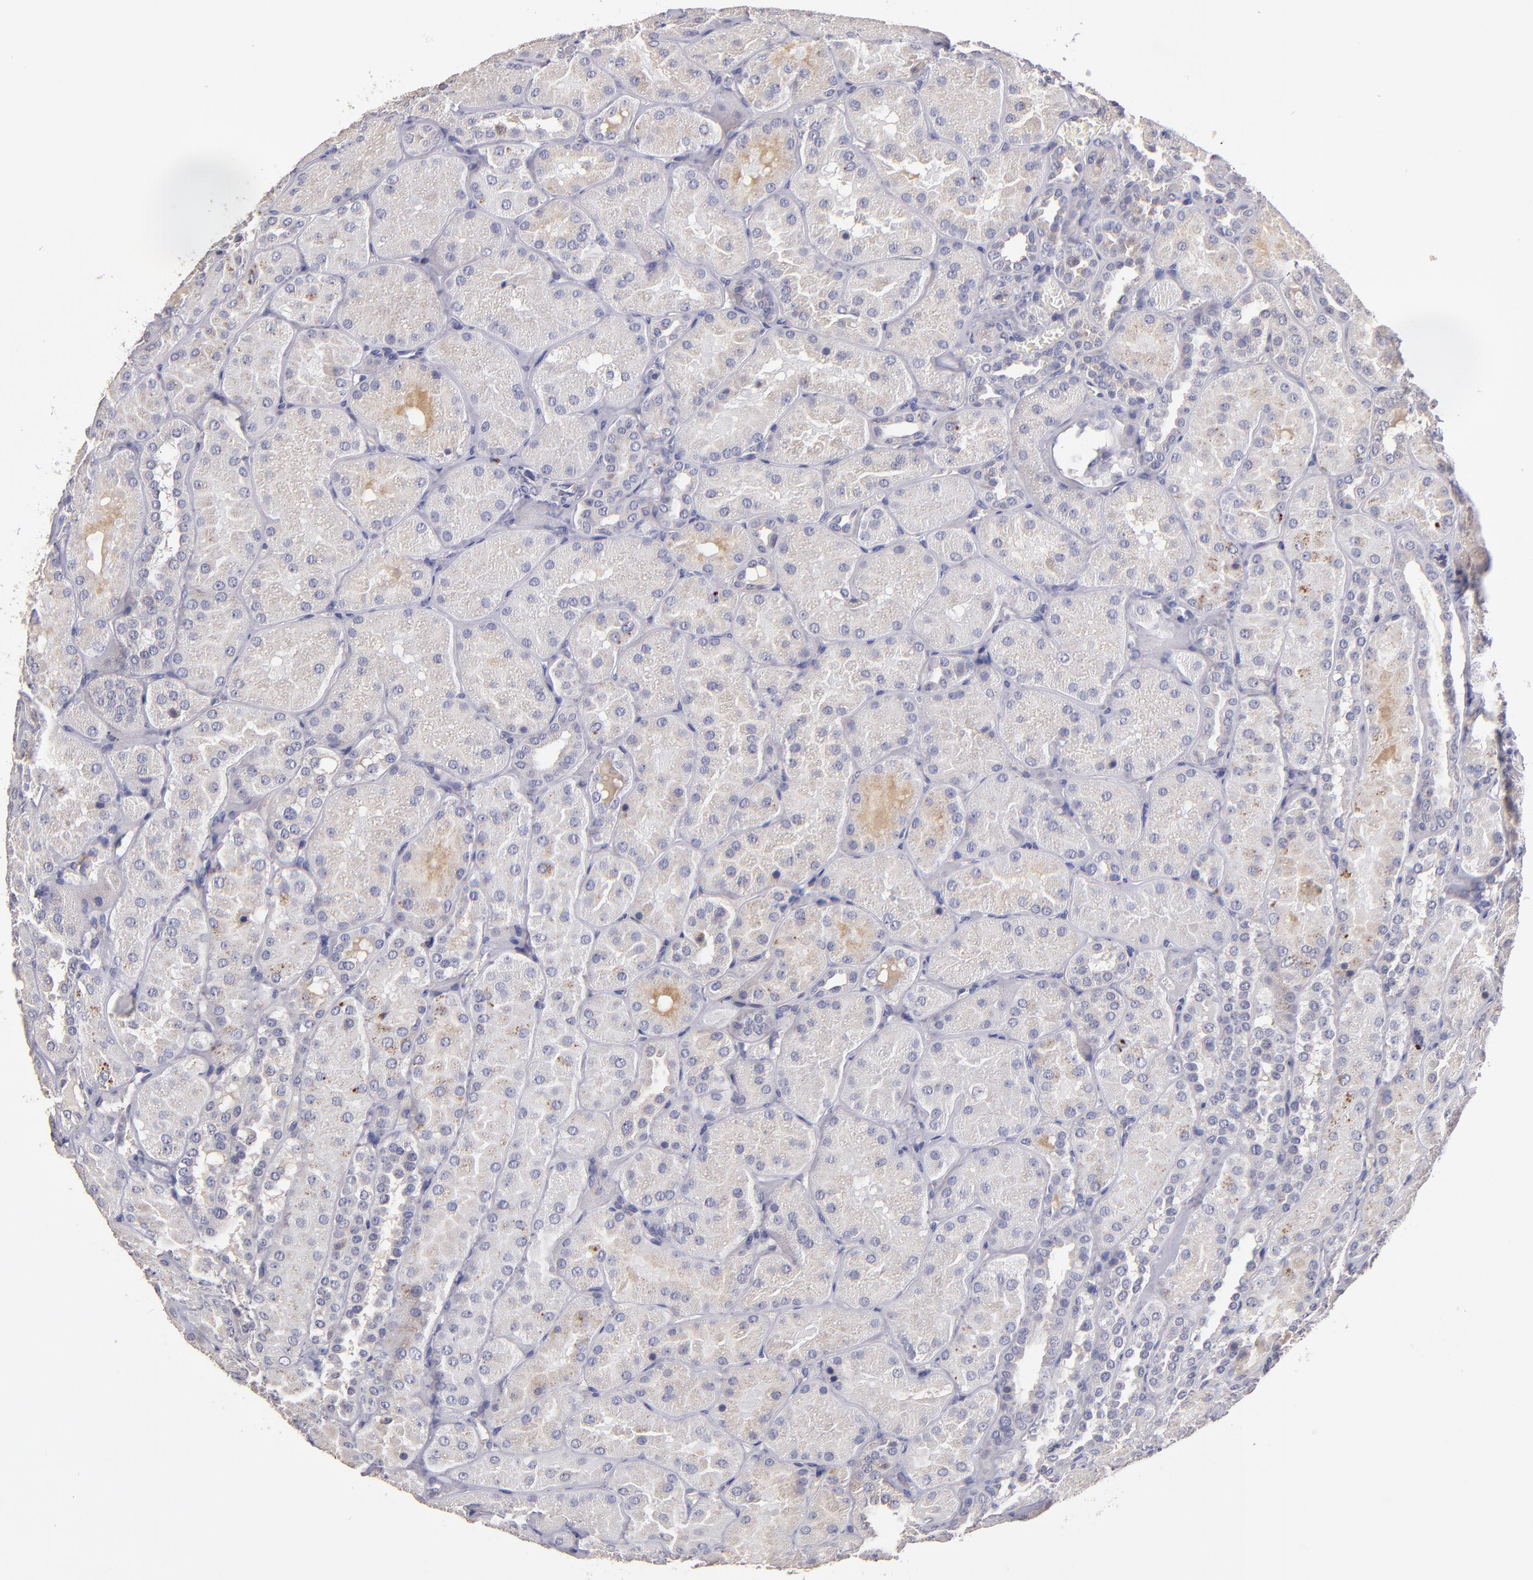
{"staining": {"intensity": "negative", "quantity": "none", "location": "none"}, "tissue": "kidney", "cell_type": "Cells in glomeruli", "image_type": "normal", "snomed": [{"axis": "morphology", "description": "Normal tissue, NOS"}, {"axis": "topography", "description": "Kidney"}], "caption": "High magnification brightfield microscopy of unremarkable kidney stained with DAB (brown) and counterstained with hematoxylin (blue): cells in glomeruli show no significant positivity.", "gene": "MAGEE1", "patient": {"sex": "male", "age": 28}}